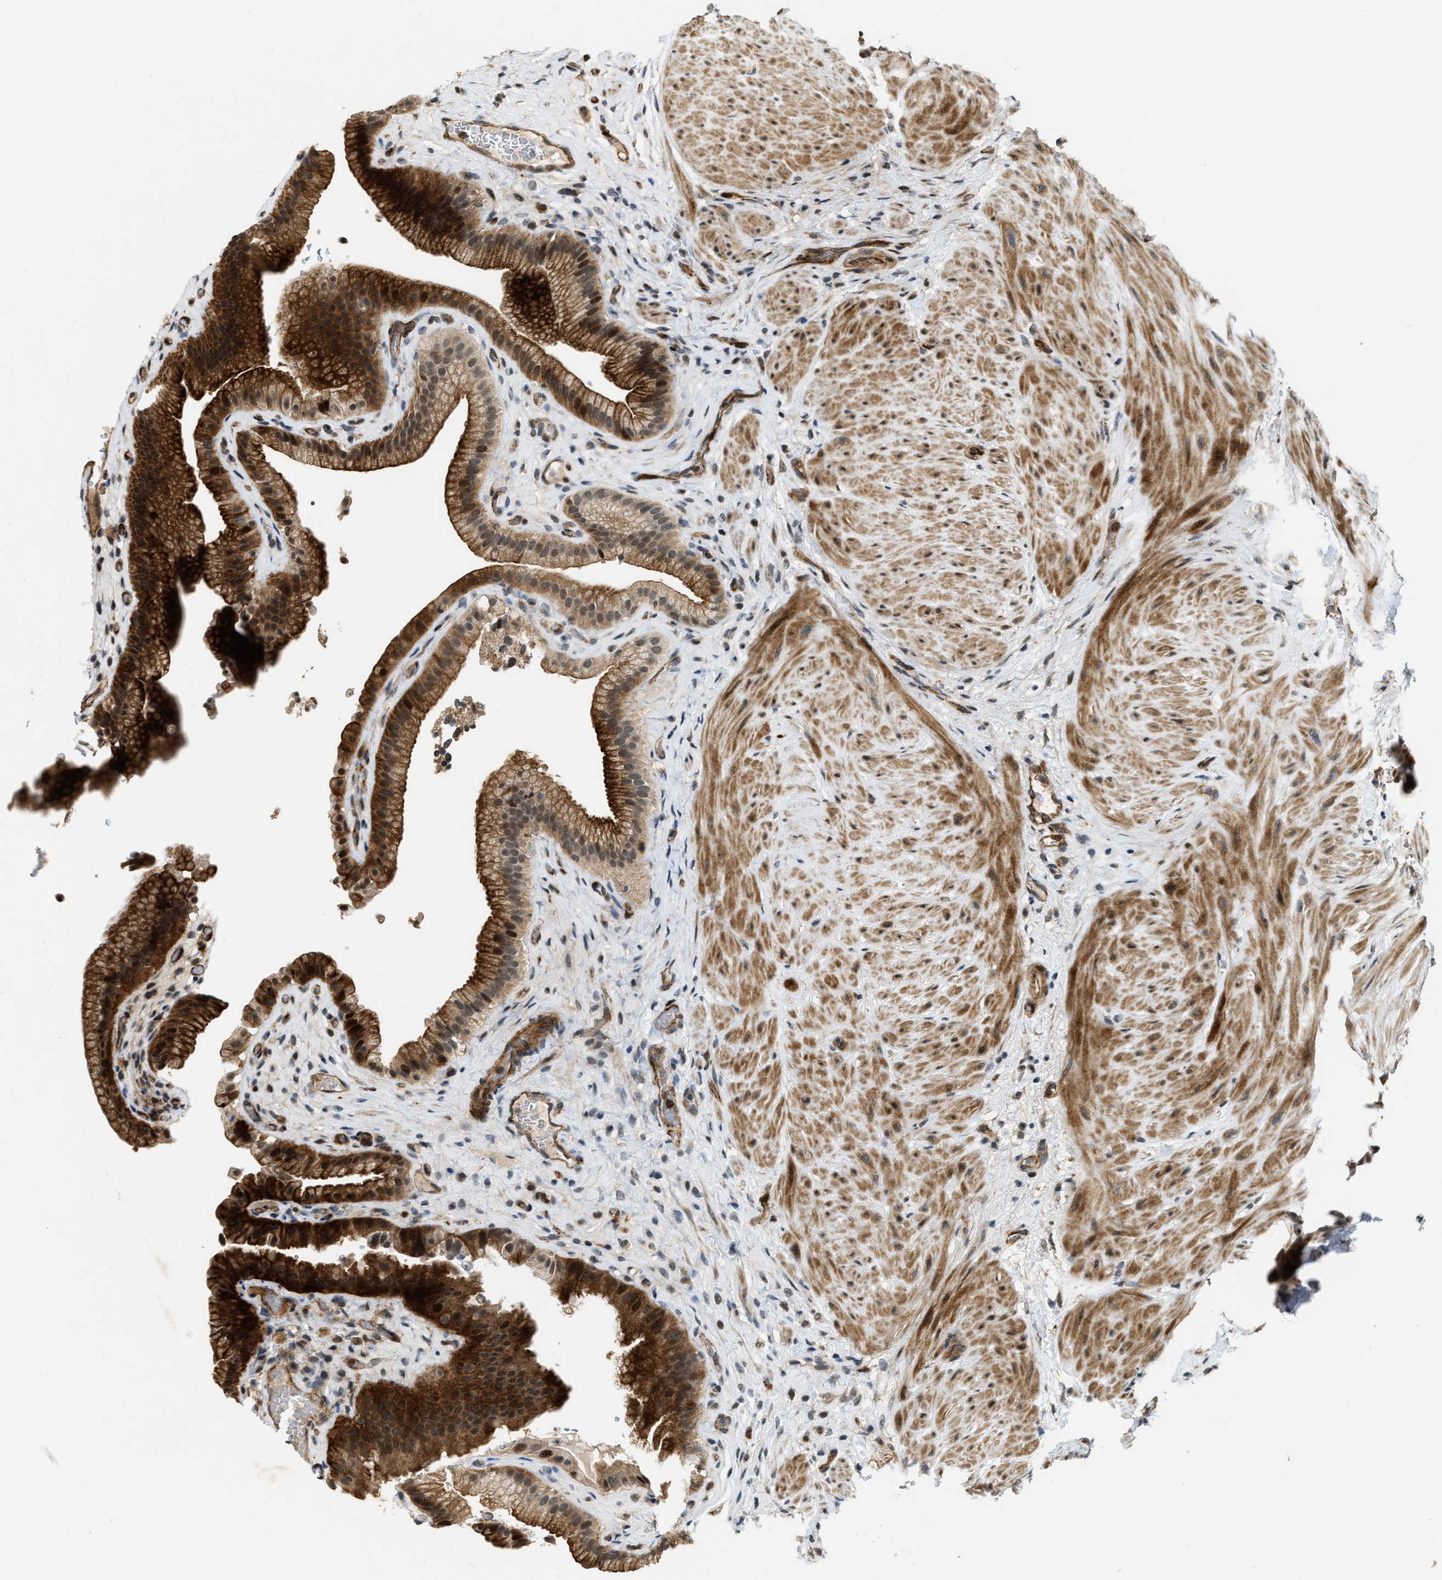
{"staining": {"intensity": "strong", "quantity": ">75%", "location": "cytoplasmic/membranous,nuclear"}, "tissue": "gallbladder", "cell_type": "Glandular cells", "image_type": "normal", "snomed": [{"axis": "morphology", "description": "Normal tissue, NOS"}, {"axis": "topography", "description": "Gallbladder"}], "caption": "Immunohistochemical staining of benign gallbladder exhibits >75% levels of strong cytoplasmic/membranous,nuclear protein positivity in about >75% of glandular cells. The staining was performed using DAB (3,3'-diaminobenzidine), with brown indicating positive protein expression. Nuclei are stained blue with hematoxylin.", "gene": "DPF2", "patient": {"sex": "male", "age": 49}}